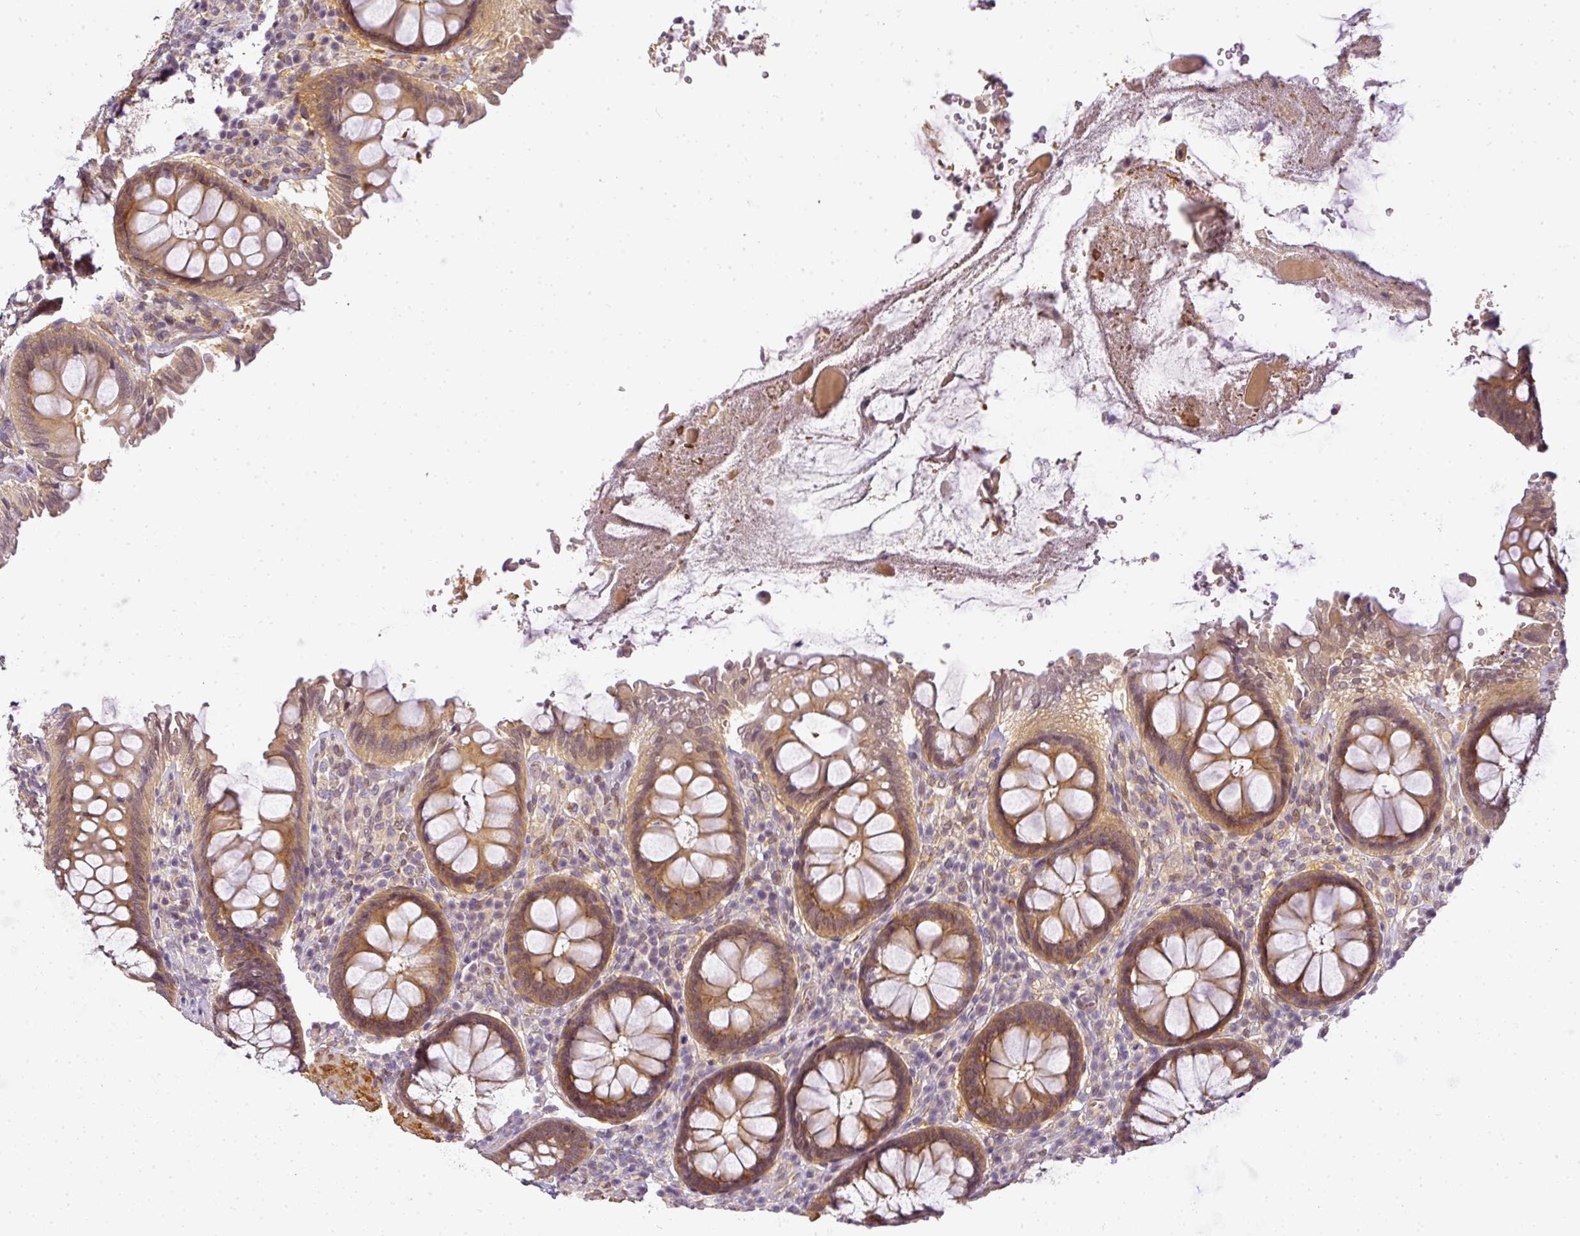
{"staining": {"intensity": "moderate", "quantity": ">75%", "location": "cytoplasmic/membranous"}, "tissue": "colon", "cell_type": "Endothelial cells", "image_type": "normal", "snomed": [{"axis": "morphology", "description": "Normal tissue, NOS"}, {"axis": "topography", "description": "Colon"}], "caption": "IHC of normal human colon exhibits medium levels of moderate cytoplasmic/membranous staining in approximately >75% of endothelial cells.", "gene": "ADH5", "patient": {"sex": "male", "age": 84}}